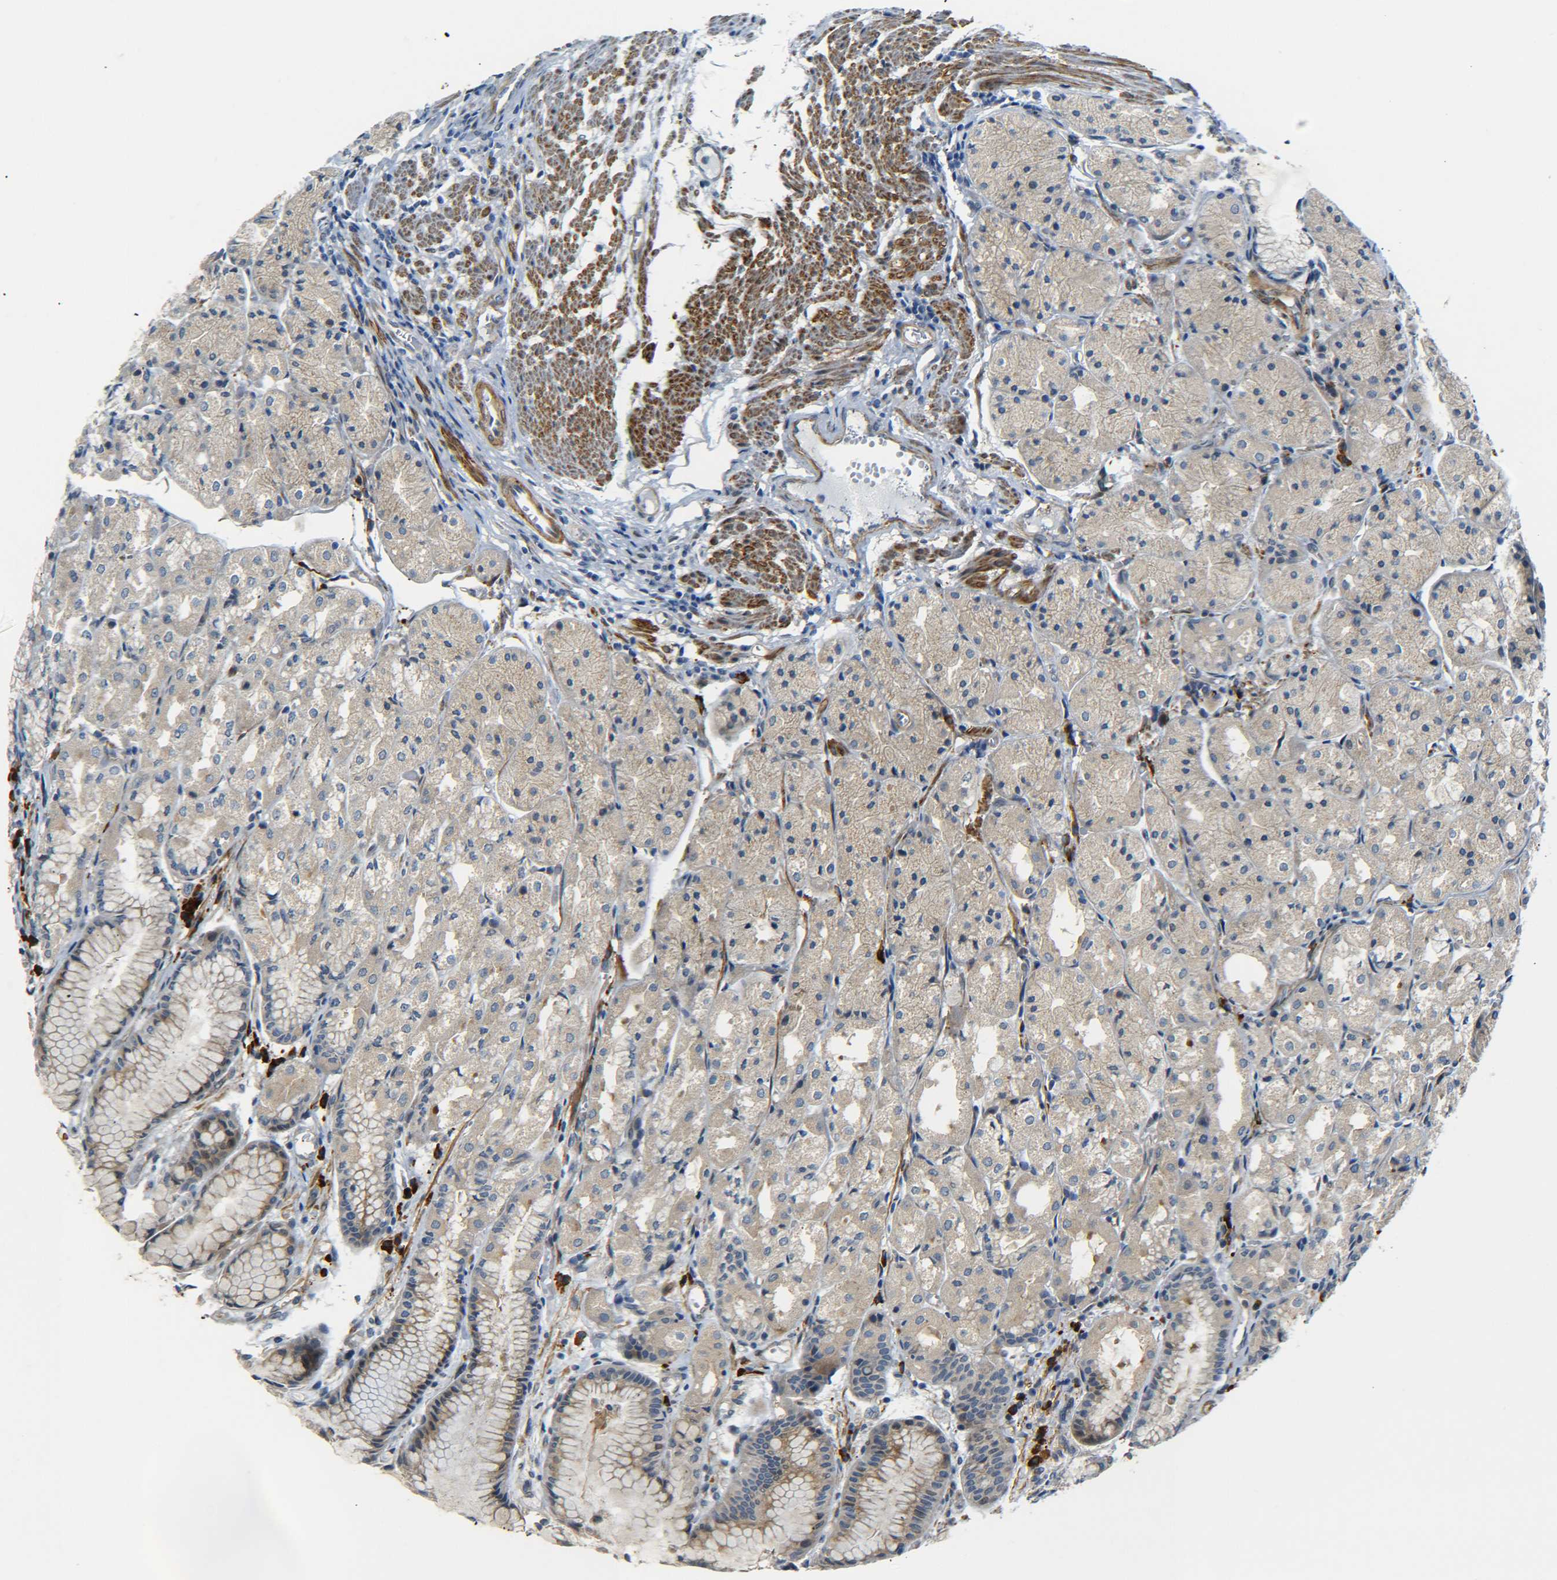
{"staining": {"intensity": "weak", "quantity": ">75%", "location": "cytoplasmic/membranous"}, "tissue": "stomach", "cell_type": "Glandular cells", "image_type": "normal", "snomed": [{"axis": "morphology", "description": "Normal tissue, NOS"}, {"axis": "topography", "description": "Stomach, upper"}], "caption": "A low amount of weak cytoplasmic/membranous staining is present in approximately >75% of glandular cells in normal stomach.", "gene": "MEIS1", "patient": {"sex": "male", "age": 72}}